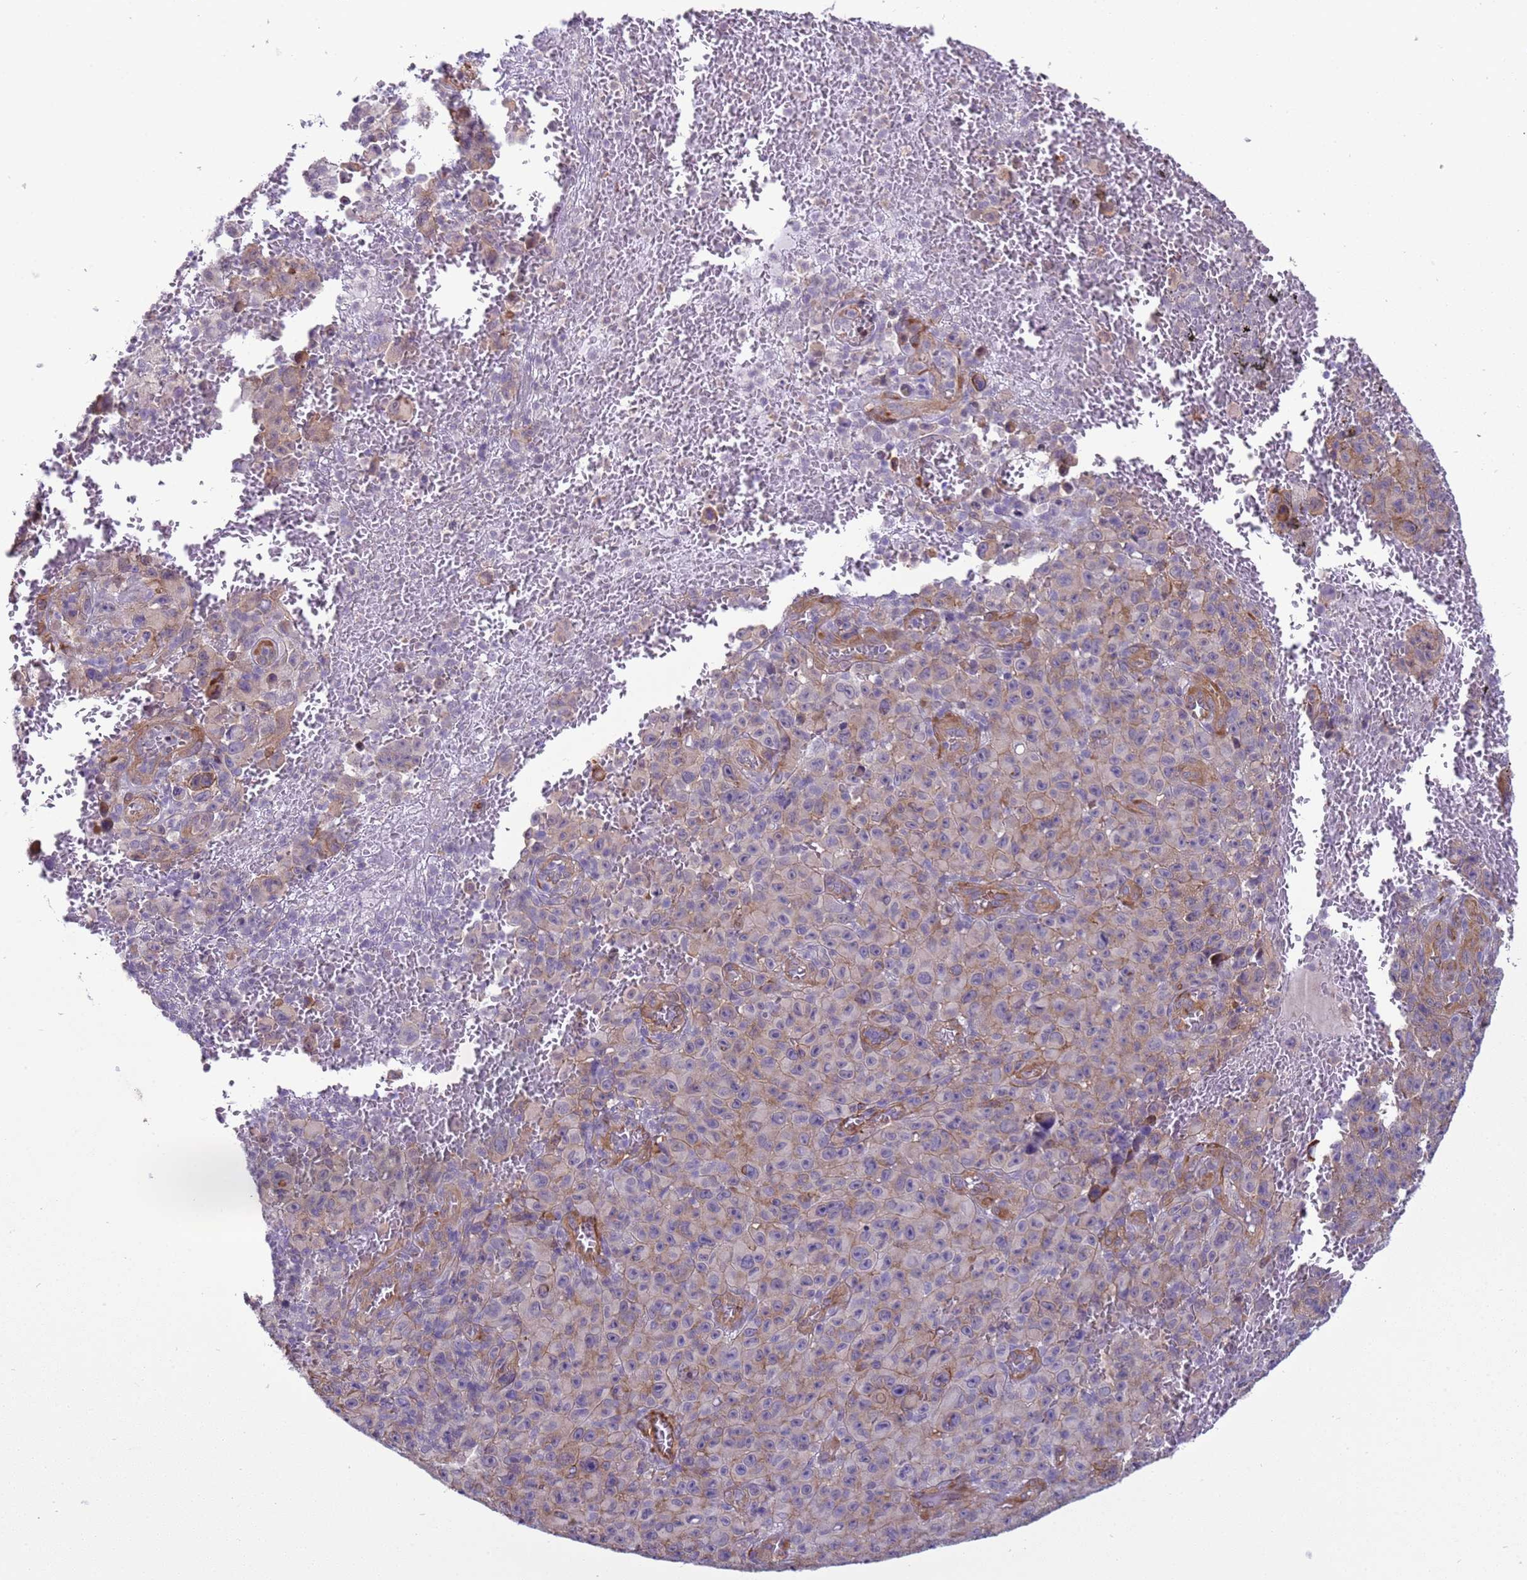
{"staining": {"intensity": "weak", "quantity": "25%-75%", "location": "cytoplasmic/membranous"}, "tissue": "melanoma", "cell_type": "Tumor cells", "image_type": "cancer", "snomed": [{"axis": "morphology", "description": "Malignant melanoma, NOS"}, {"axis": "topography", "description": "Skin"}], "caption": "Malignant melanoma was stained to show a protein in brown. There is low levels of weak cytoplasmic/membranous positivity in about 25%-75% of tumor cells. (DAB IHC with brightfield microscopy, high magnification).", "gene": "ITGB4", "patient": {"sex": "female", "age": 82}}